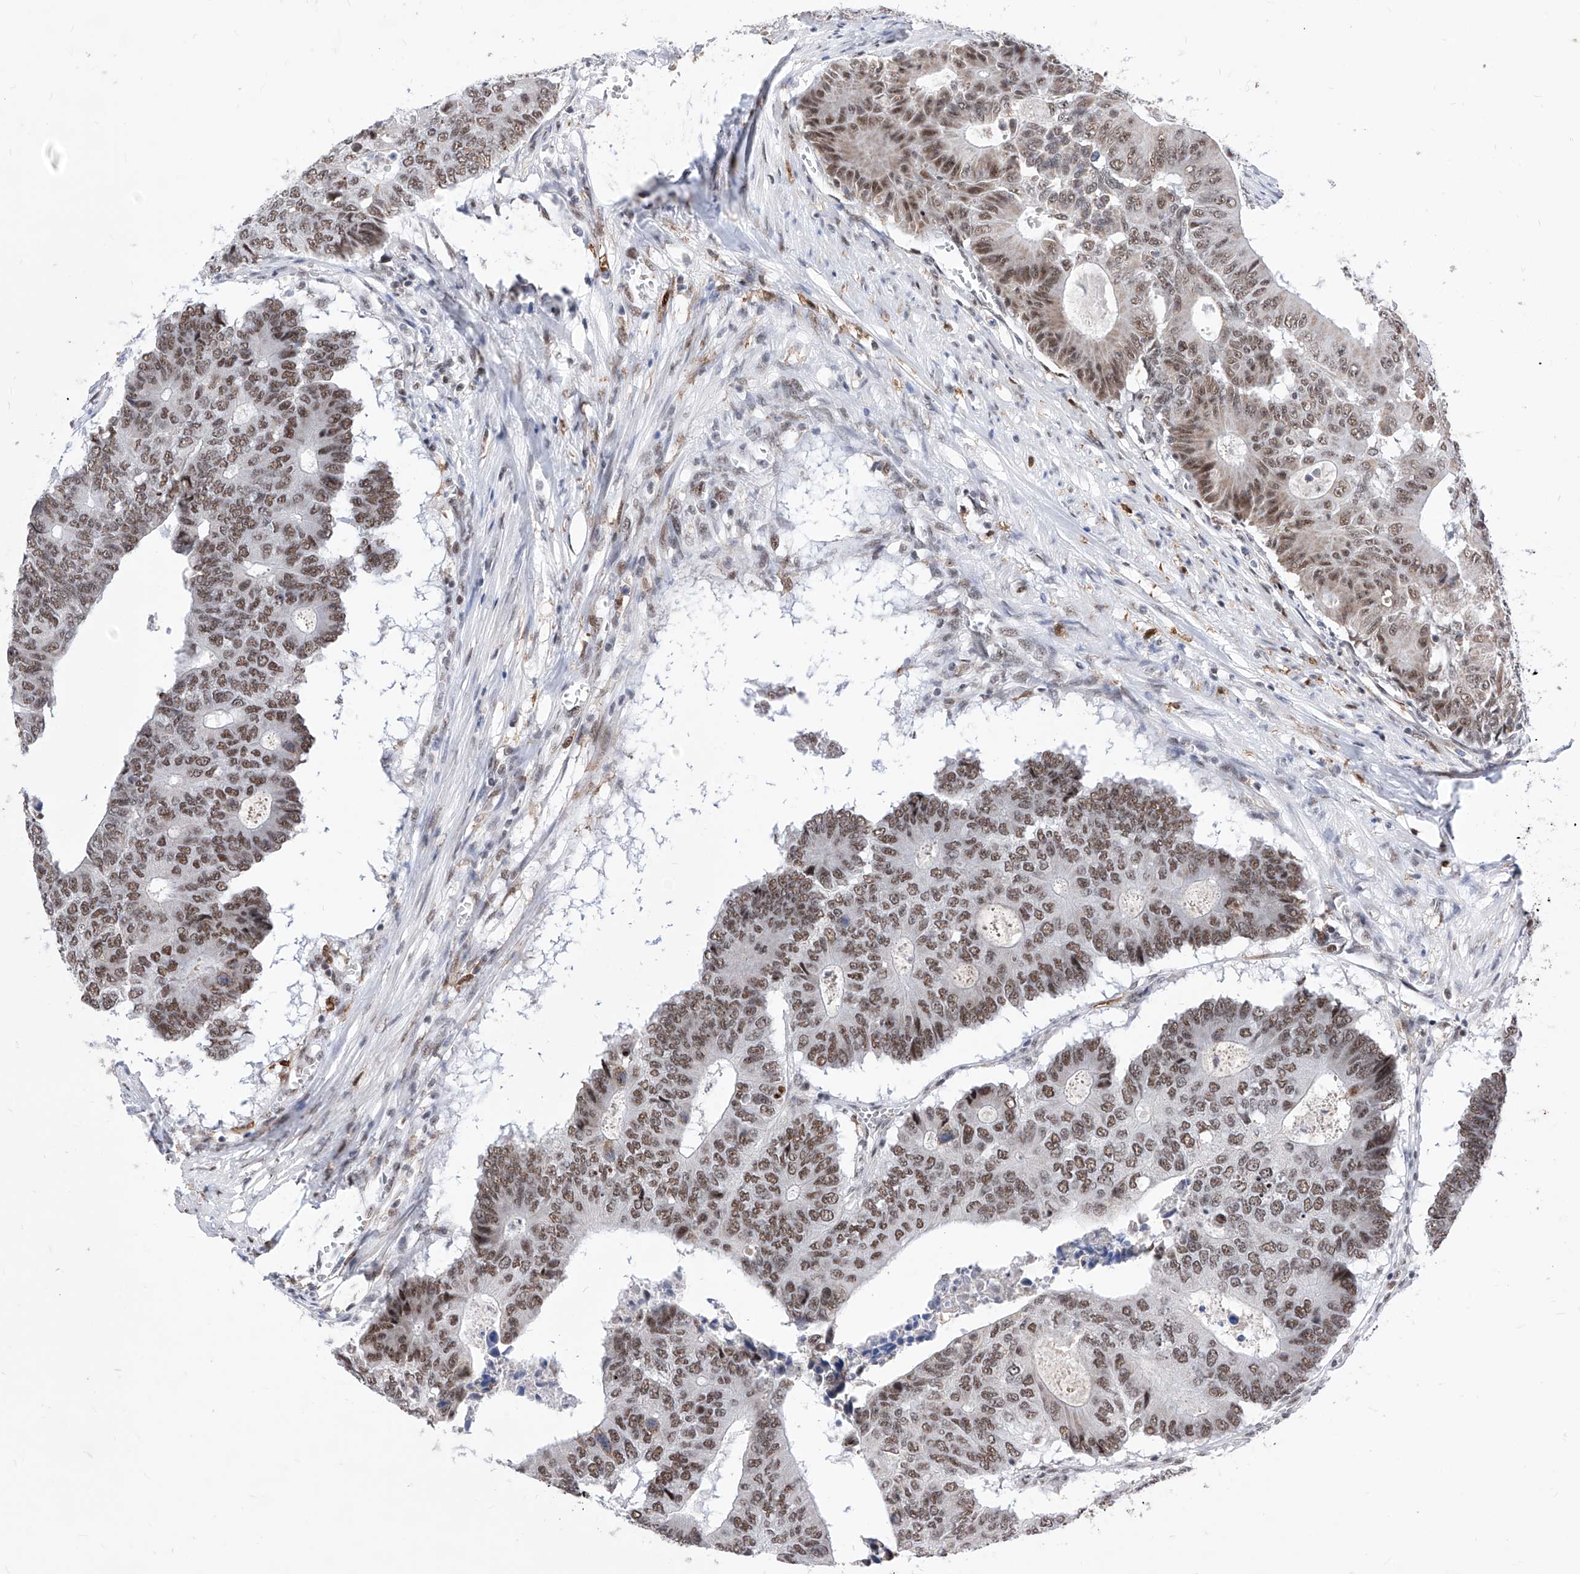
{"staining": {"intensity": "moderate", "quantity": ">75%", "location": "nuclear"}, "tissue": "colorectal cancer", "cell_type": "Tumor cells", "image_type": "cancer", "snomed": [{"axis": "morphology", "description": "Adenocarcinoma, NOS"}, {"axis": "topography", "description": "Colon"}], "caption": "An image of human adenocarcinoma (colorectal) stained for a protein reveals moderate nuclear brown staining in tumor cells.", "gene": "PHF5A", "patient": {"sex": "male", "age": 87}}